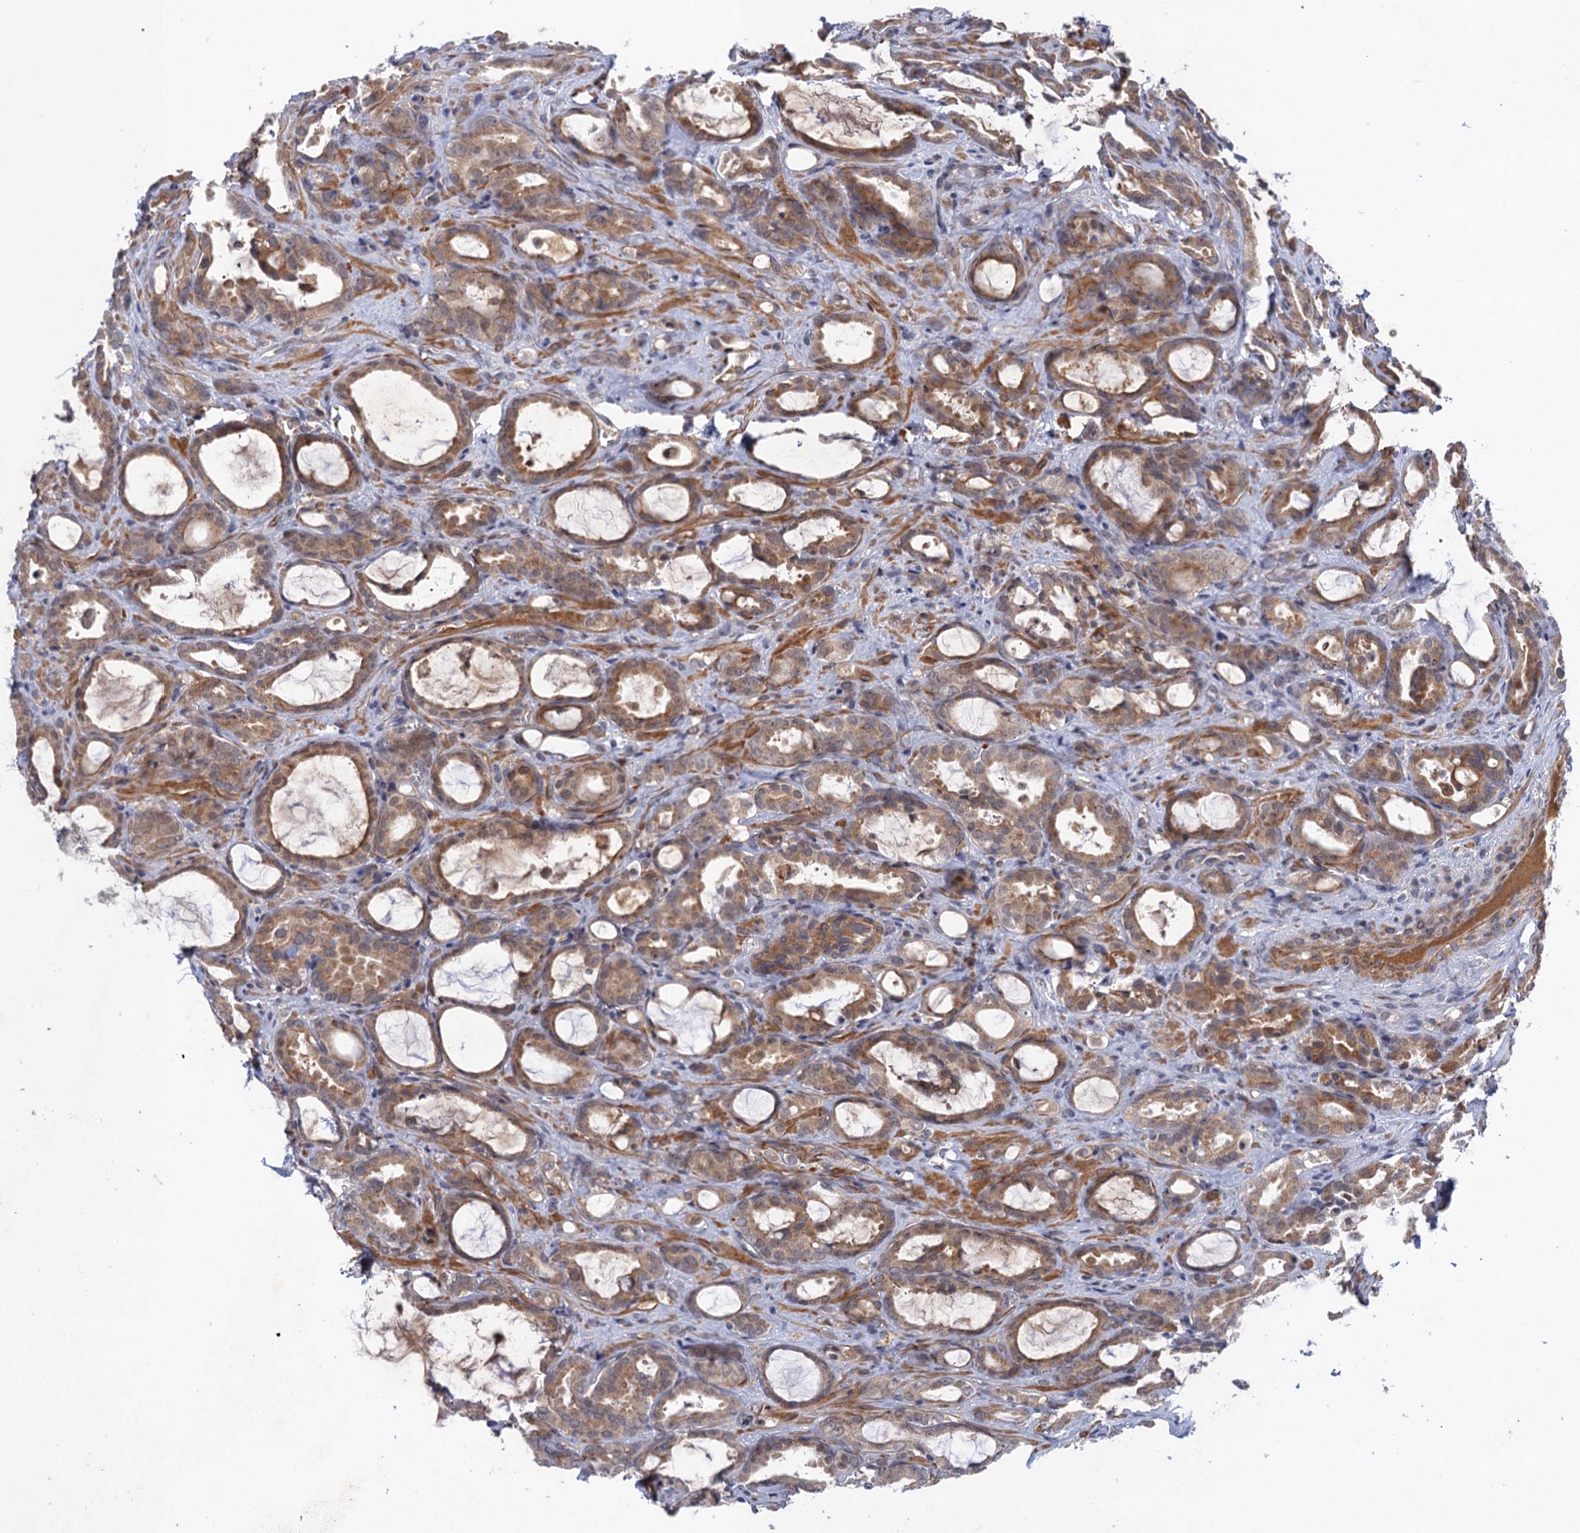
{"staining": {"intensity": "moderate", "quantity": ">75%", "location": "cytoplasmic/membranous"}, "tissue": "prostate cancer", "cell_type": "Tumor cells", "image_type": "cancer", "snomed": [{"axis": "morphology", "description": "Adenocarcinoma, High grade"}, {"axis": "topography", "description": "Prostate"}], "caption": "Prostate cancer (adenocarcinoma (high-grade)) stained with immunohistochemistry (IHC) shows moderate cytoplasmic/membranous staining in approximately >75% of tumor cells.", "gene": "NEK8", "patient": {"sex": "male", "age": 72}}